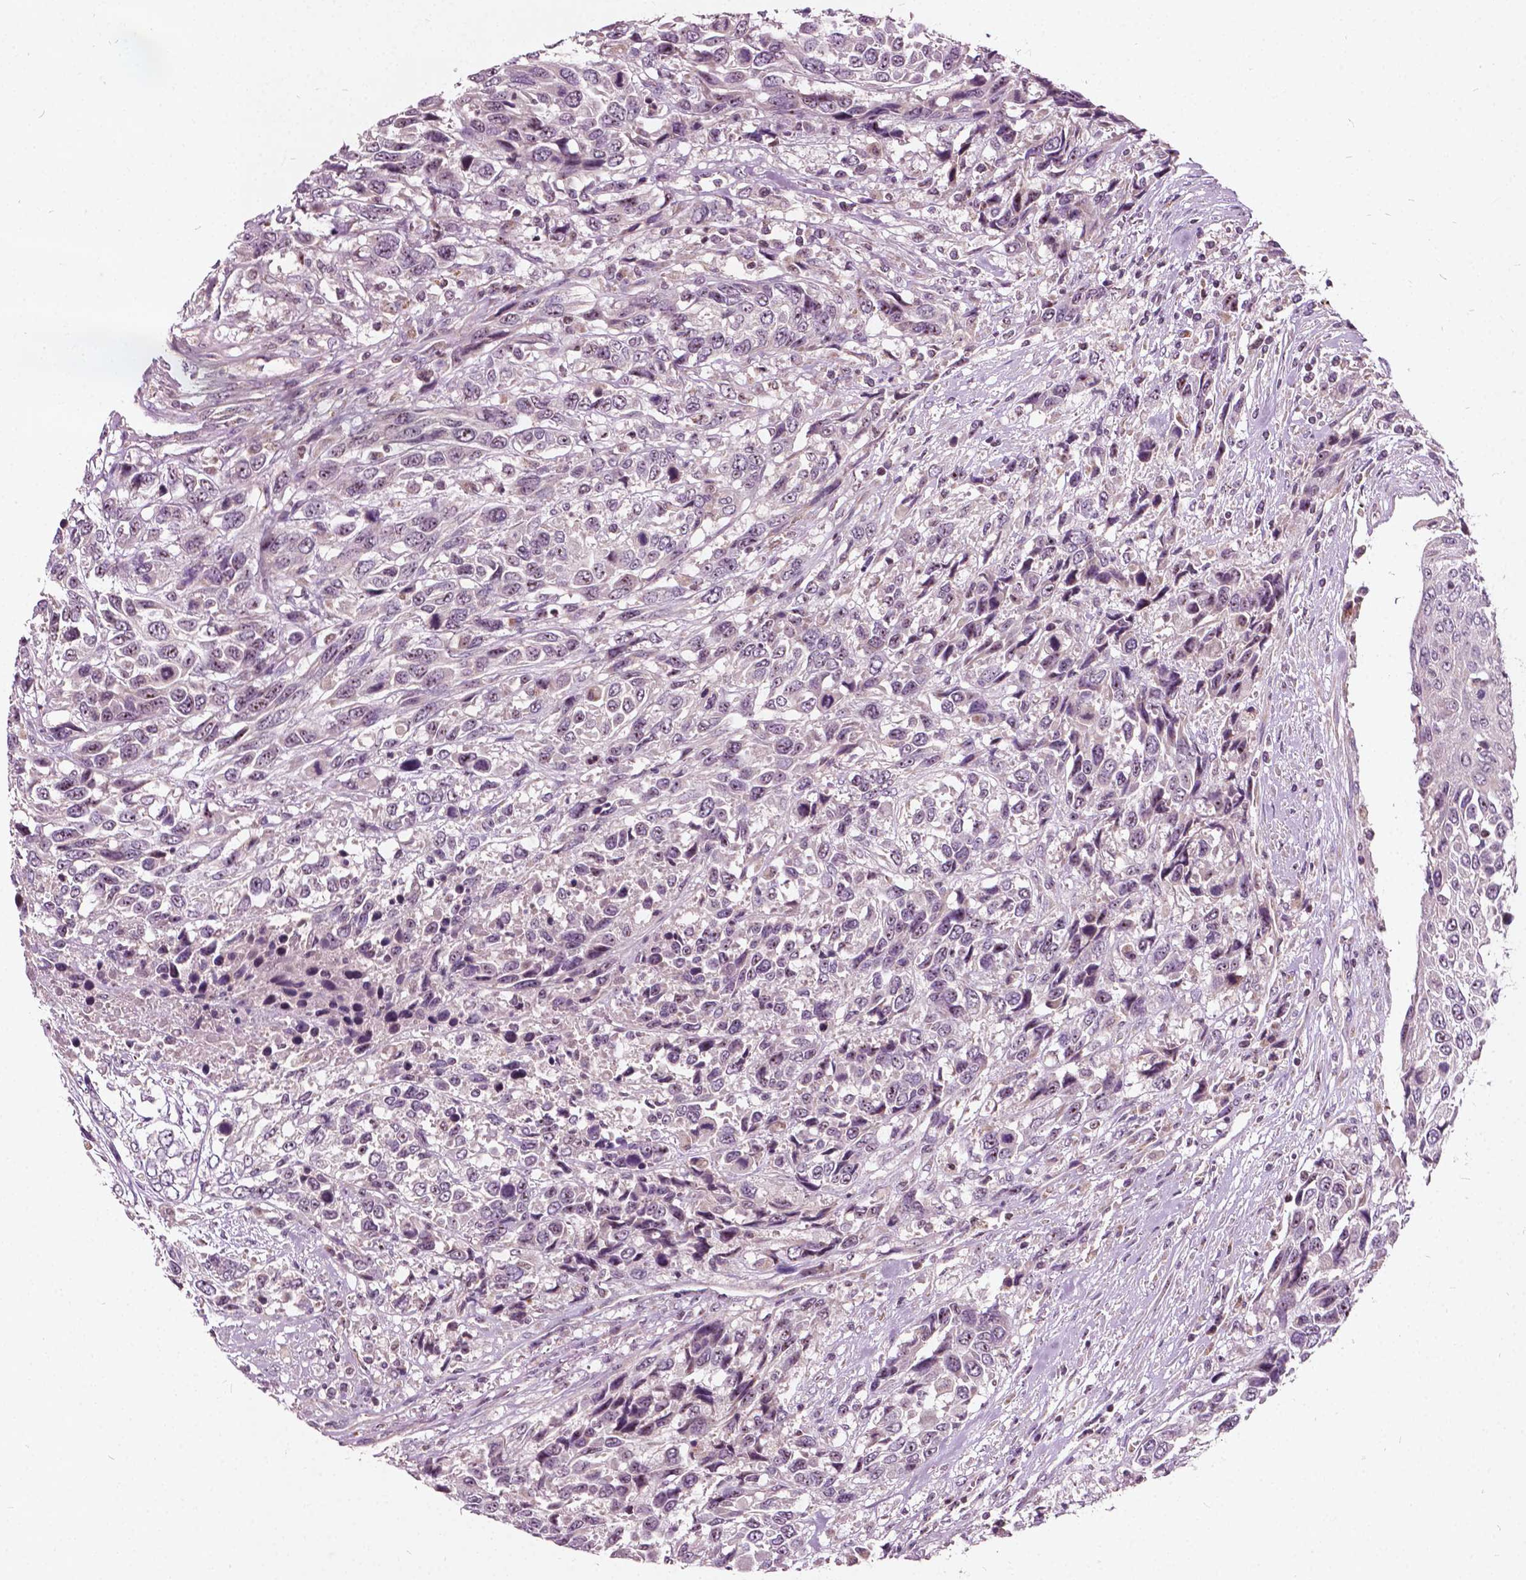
{"staining": {"intensity": "weak", "quantity": "25%-75%", "location": "nuclear"}, "tissue": "urothelial cancer", "cell_type": "Tumor cells", "image_type": "cancer", "snomed": [{"axis": "morphology", "description": "Urothelial carcinoma, High grade"}, {"axis": "topography", "description": "Urinary bladder"}], "caption": "Human urothelial carcinoma (high-grade) stained with a brown dye demonstrates weak nuclear positive staining in about 25%-75% of tumor cells.", "gene": "ODF3L2", "patient": {"sex": "female", "age": 70}}